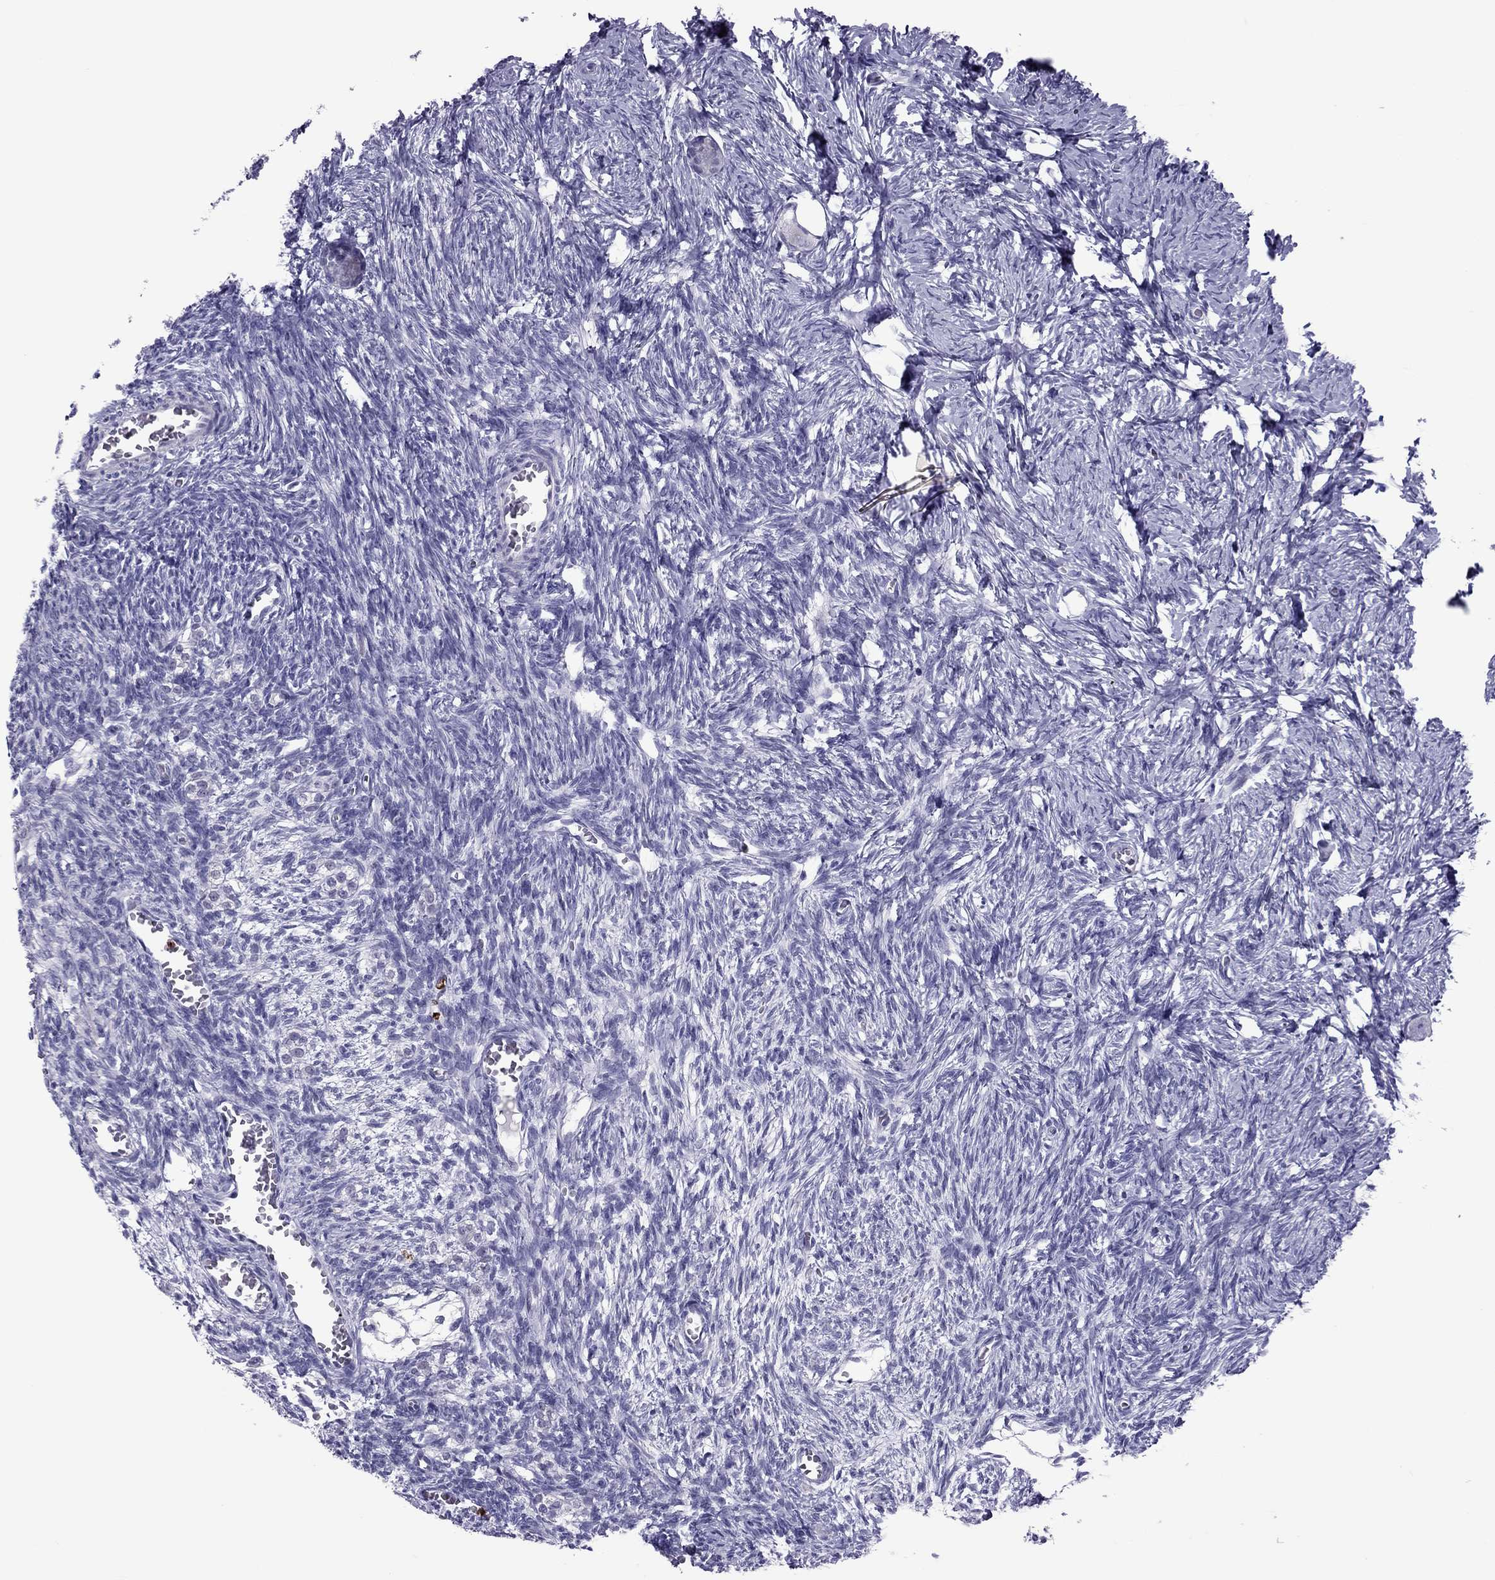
{"staining": {"intensity": "negative", "quantity": "none", "location": "none"}, "tissue": "ovary", "cell_type": "Follicle cells", "image_type": "normal", "snomed": [{"axis": "morphology", "description": "Normal tissue, NOS"}, {"axis": "topography", "description": "Ovary"}], "caption": "This is an immunohistochemistry image of benign ovary. There is no positivity in follicle cells.", "gene": "CCL27", "patient": {"sex": "female", "age": 27}}